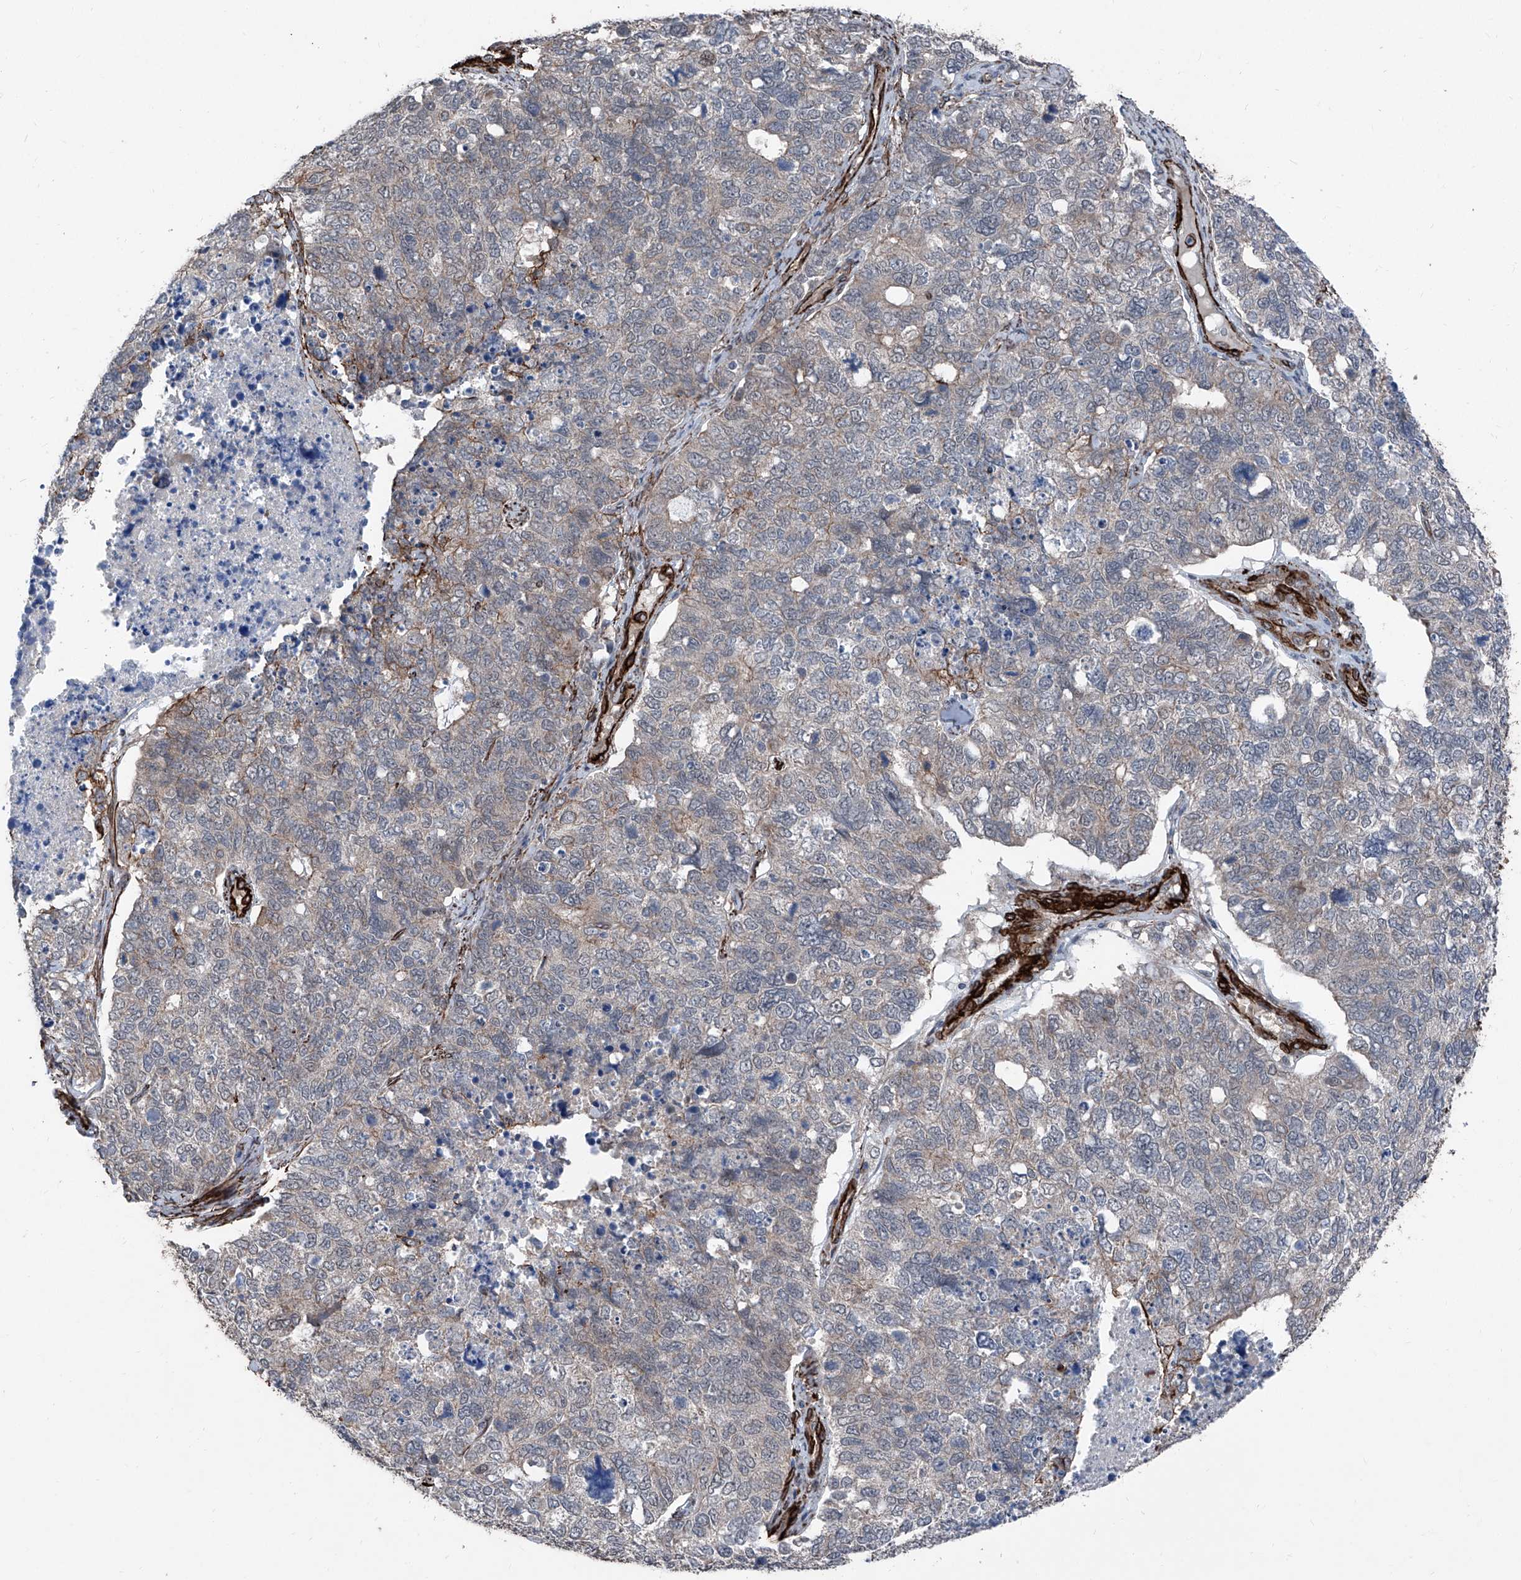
{"staining": {"intensity": "negative", "quantity": "none", "location": "none"}, "tissue": "cervical cancer", "cell_type": "Tumor cells", "image_type": "cancer", "snomed": [{"axis": "morphology", "description": "Squamous cell carcinoma, NOS"}, {"axis": "topography", "description": "Cervix"}], "caption": "DAB immunohistochemical staining of squamous cell carcinoma (cervical) shows no significant staining in tumor cells. The staining is performed using DAB (3,3'-diaminobenzidine) brown chromogen with nuclei counter-stained in using hematoxylin.", "gene": "COA7", "patient": {"sex": "female", "age": 63}}